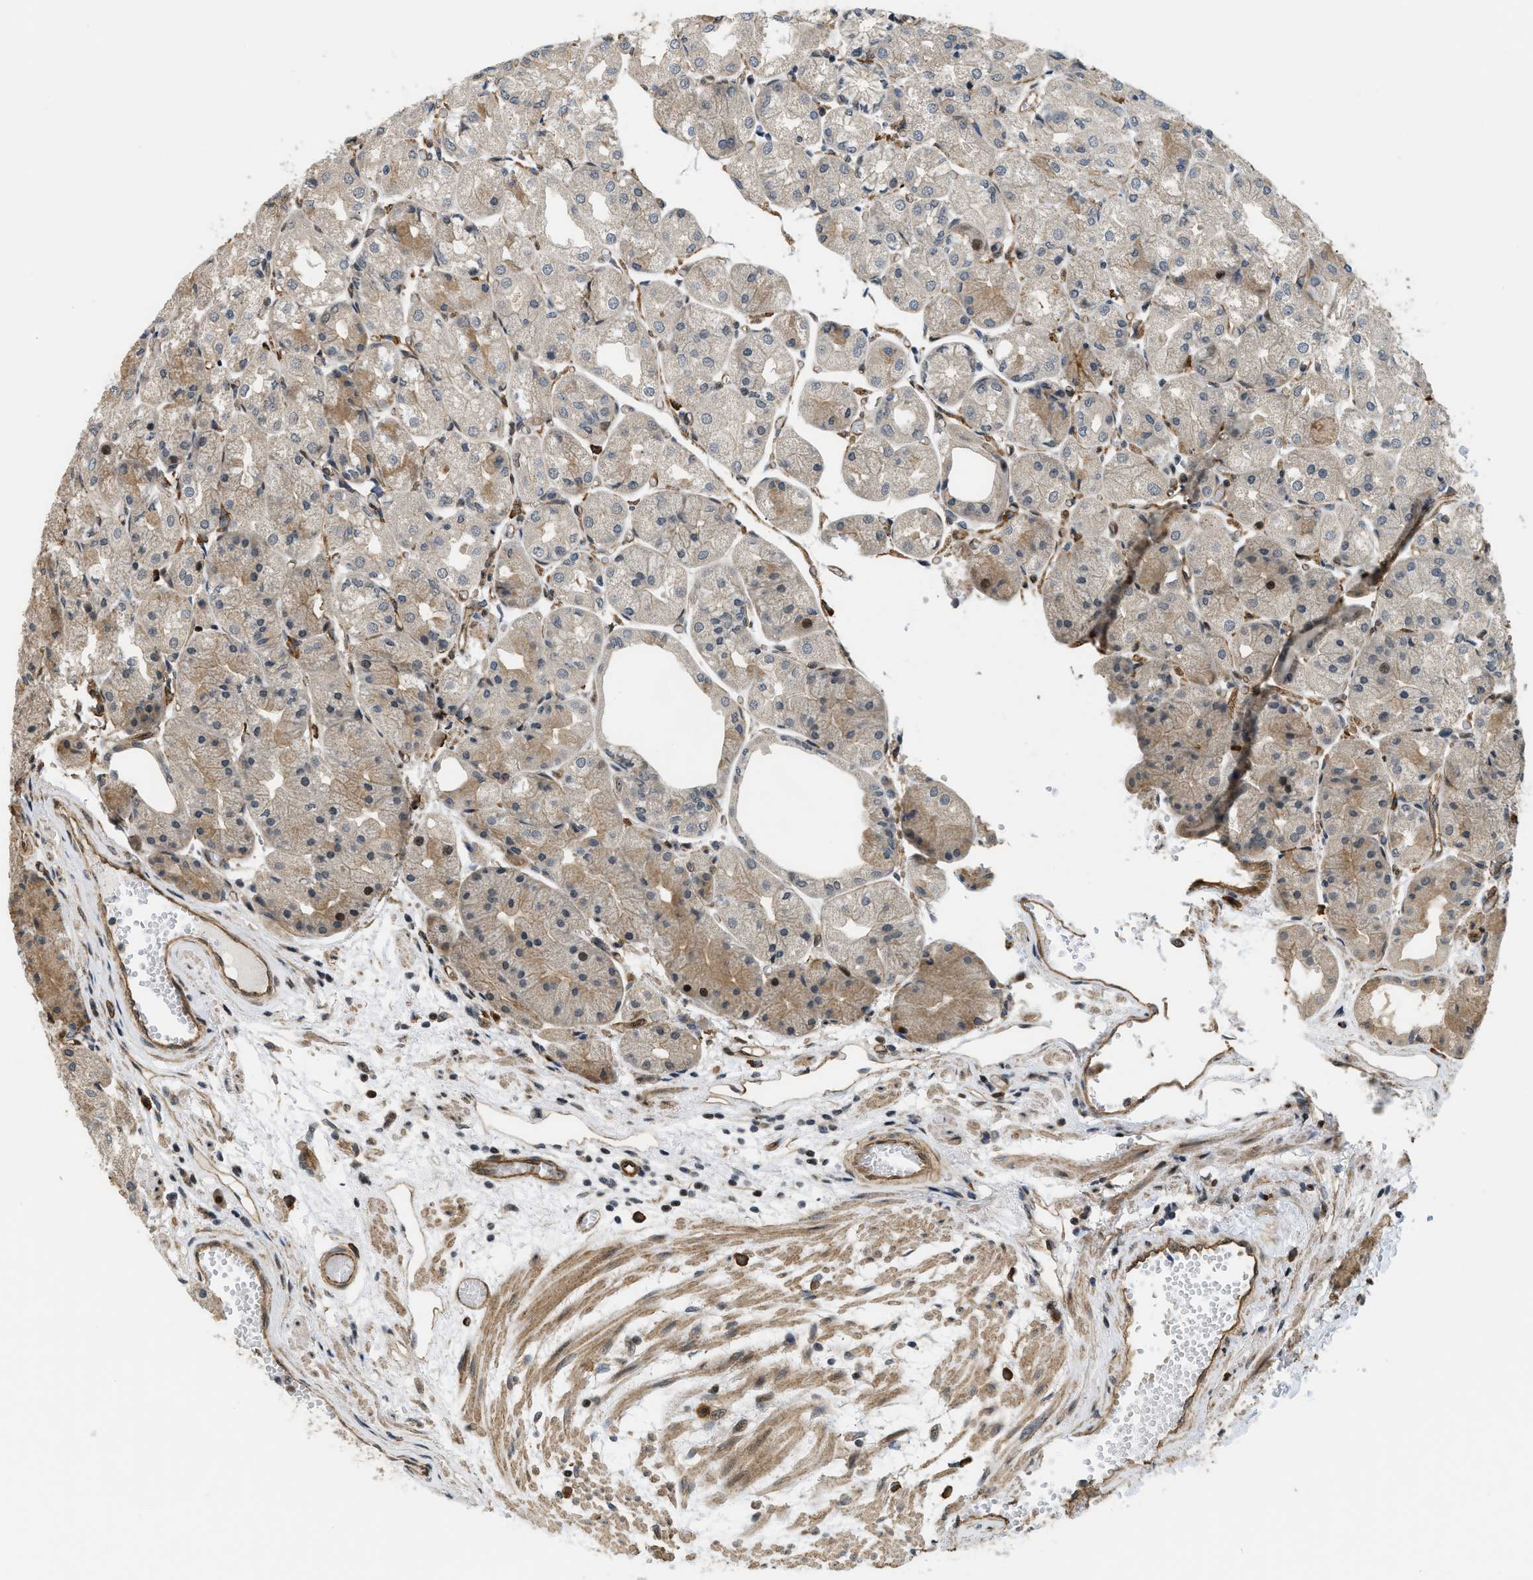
{"staining": {"intensity": "moderate", "quantity": "25%-75%", "location": "cytoplasmic/membranous,nuclear"}, "tissue": "stomach", "cell_type": "Glandular cells", "image_type": "normal", "snomed": [{"axis": "morphology", "description": "Normal tissue, NOS"}, {"axis": "topography", "description": "Stomach, upper"}], "caption": "A medium amount of moderate cytoplasmic/membranous,nuclear staining is identified in approximately 25%-75% of glandular cells in benign stomach. (DAB (3,3'-diaminobenzidine) = brown stain, brightfield microscopy at high magnification).", "gene": "LTA4H", "patient": {"sex": "male", "age": 72}}